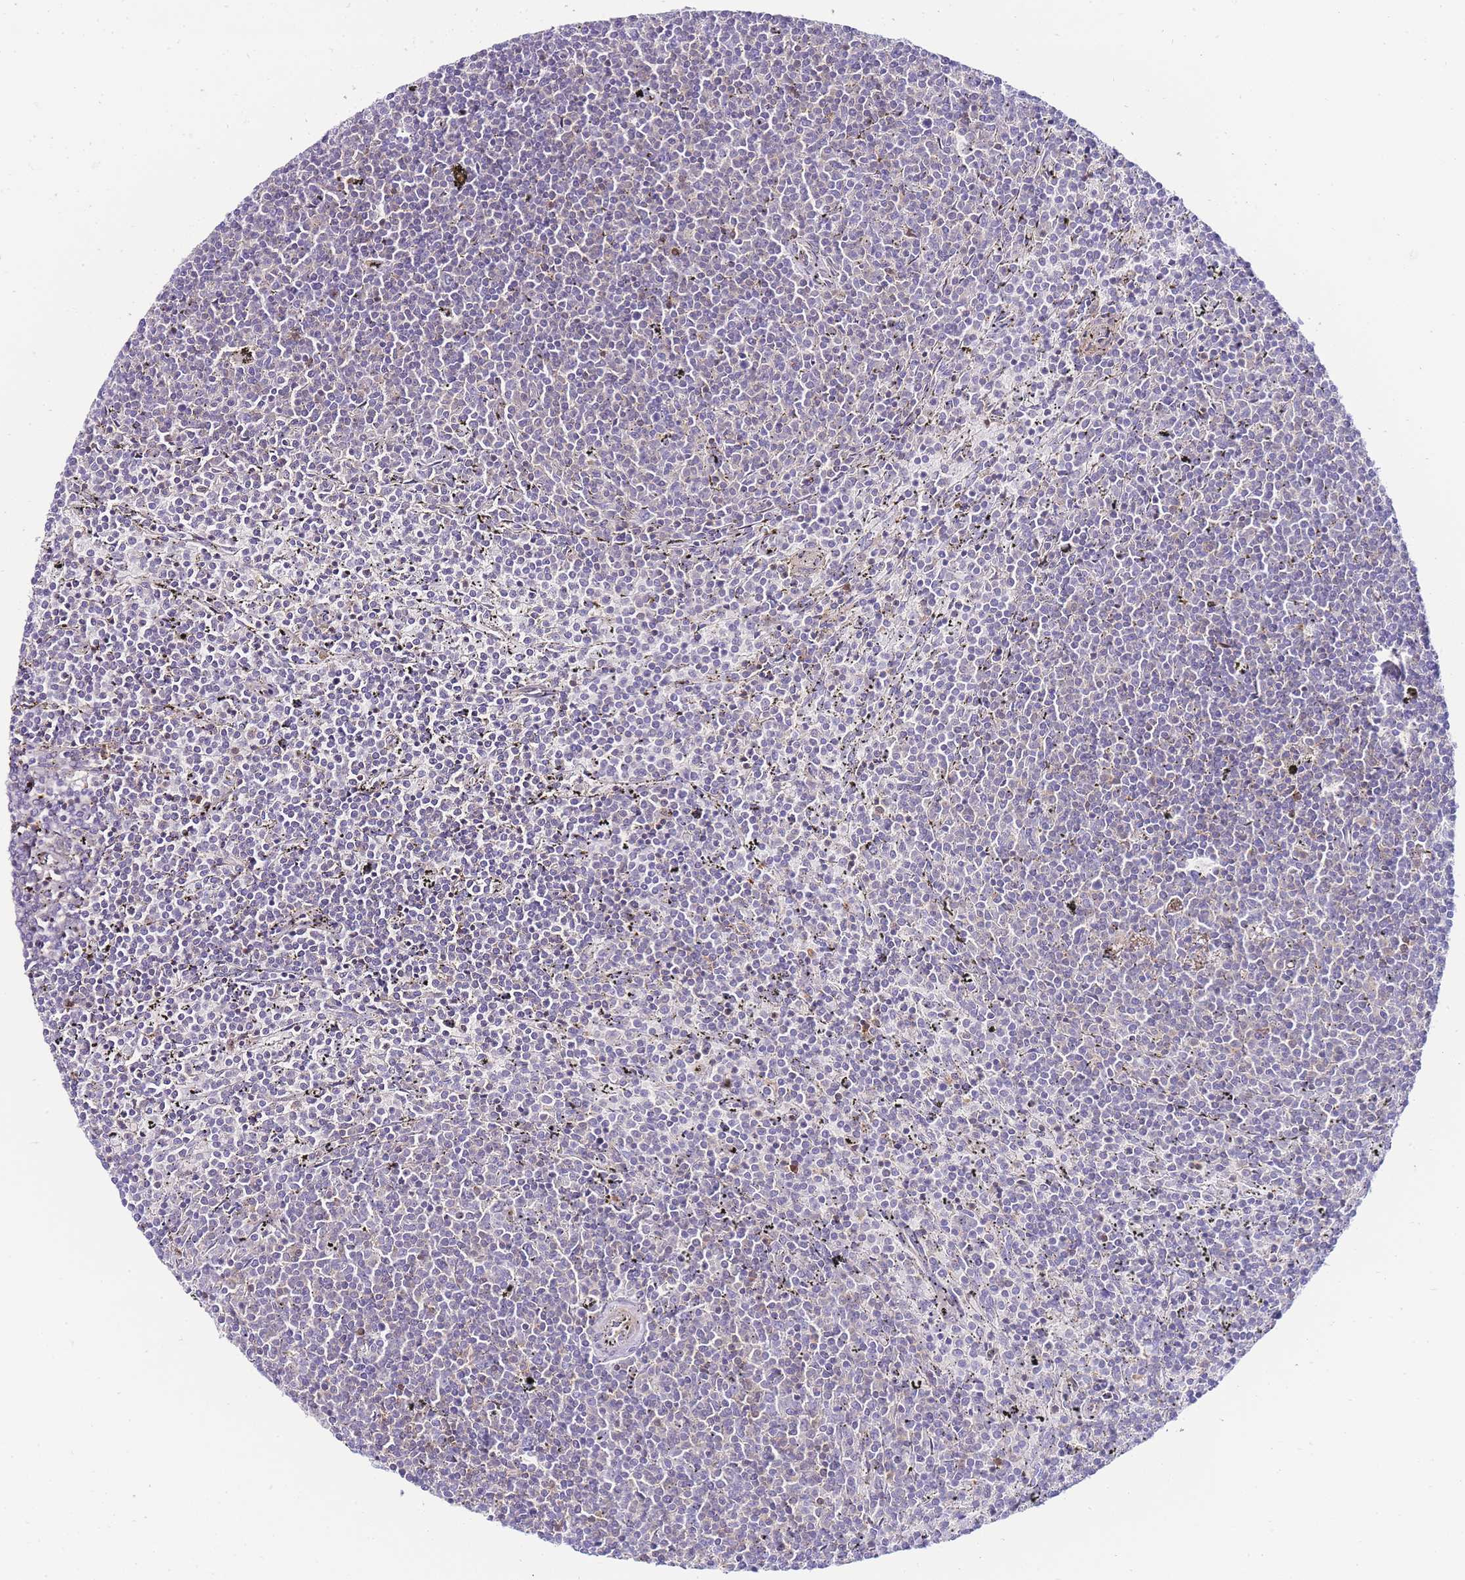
{"staining": {"intensity": "negative", "quantity": "none", "location": "none"}, "tissue": "lymphoma", "cell_type": "Tumor cells", "image_type": "cancer", "snomed": [{"axis": "morphology", "description": "Malignant lymphoma, non-Hodgkin's type, Low grade"}, {"axis": "topography", "description": "Spleen"}], "caption": "This is an IHC micrograph of lymphoma. There is no staining in tumor cells.", "gene": "FBN3", "patient": {"sex": "female", "age": 50}}